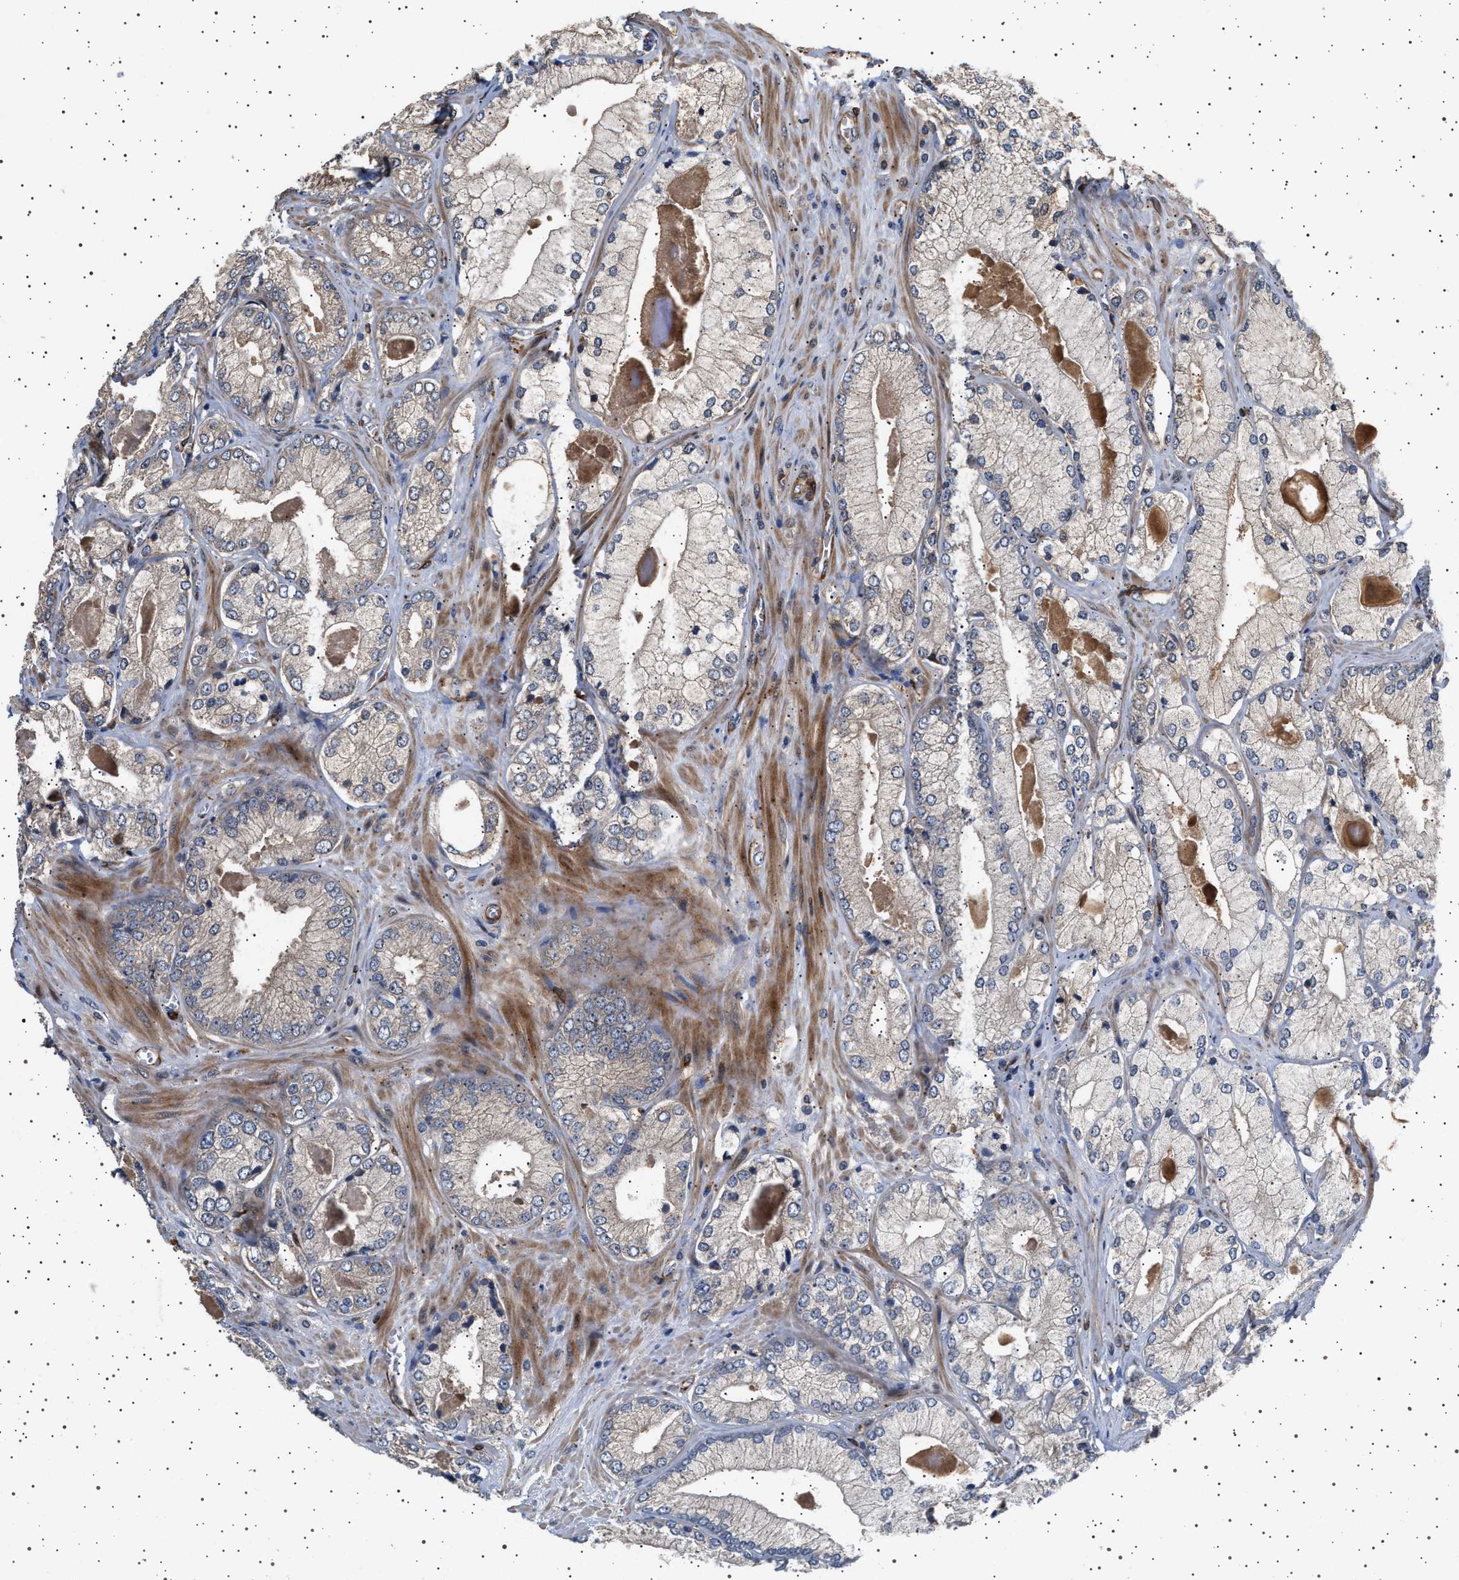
{"staining": {"intensity": "weak", "quantity": "<25%", "location": "cytoplasmic/membranous"}, "tissue": "prostate cancer", "cell_type": "Tumor cells", "image_type": "cancer", "snomed": [{"axis": "morphology", "description": "Adenocarcinoma, Low grade"}, {"axis": "topography", "description": "Prostate"}], "caption": "Histopathology image shows no protein positivity in tumor cells of prostate cancer tissue.", "gene": "GUCY1B1", "patient": {"sex": "male", "age": 65}}